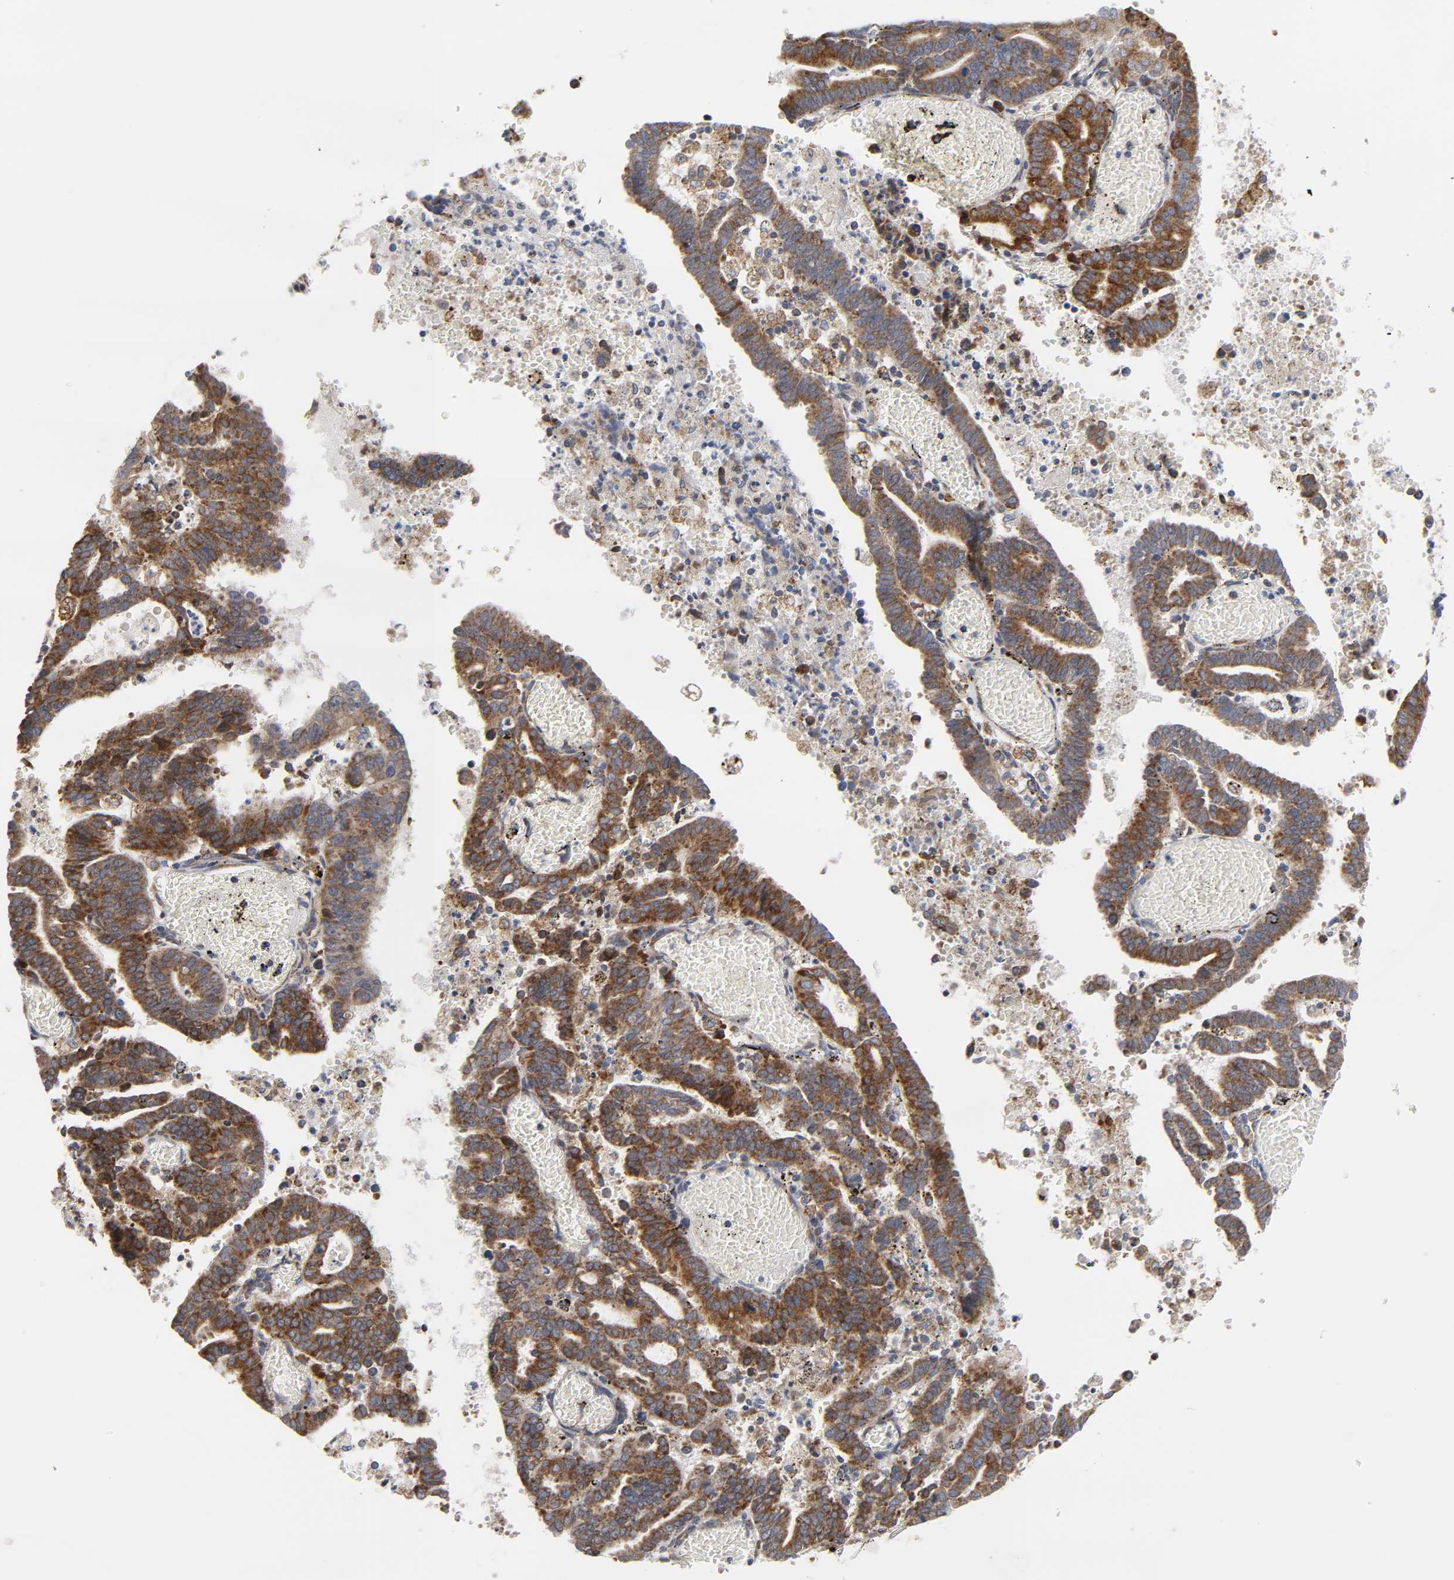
{"staining": {"intensity": "strong", "quantity": ">75%", "location": "cytoplasmic/membranous"}, "tissue": "endometrial cancer", "cell_type": "Tumor cells", "image_type": "cancer", "snomed": [{"axis": "morphology", "description": "Adenocarcinoma, NOS"}, {"axis": "topography", "description": "Uterus"}], "caption": "This photomicrograph shows endometrial adenocarcinoma stained with immunohistochemistry (IHC) to label a protein in brown. The cytoplasmic/membranous of tumor cells show strong positivity for the protein. Nuclei are counter-stained blue.", "gene": "BAX", "patient": {"sex": "female", "age": 83}}